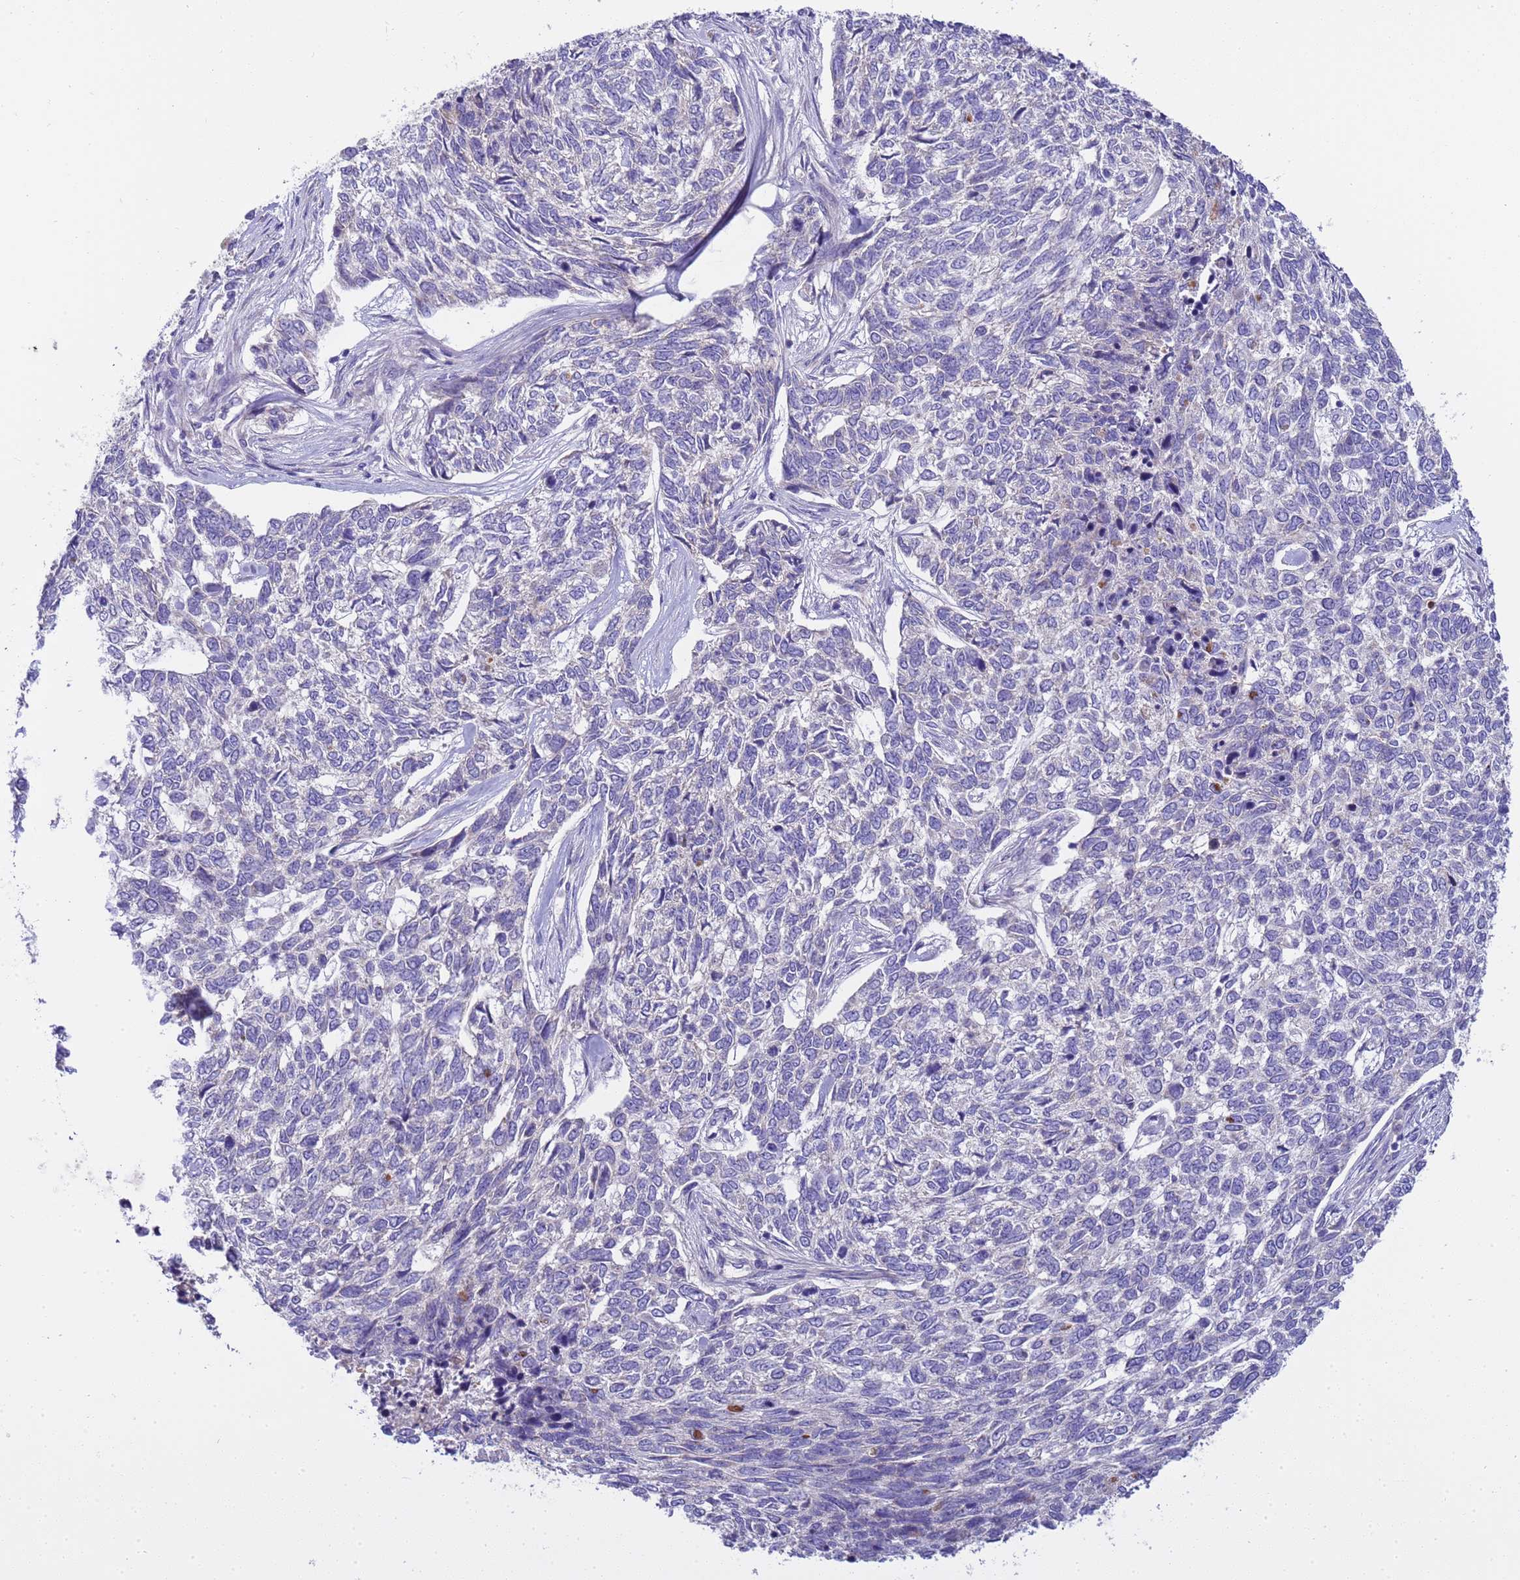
{"staining": {"intensity": "negative", "quantity": "none", "location": "none"}, "tissue": "skin cancer", "cell_type": "Tumor cells", "image_type": "cancer", "snomed": [{"axis": "morphology", "description": "Basal cell carcinoma"}, {"axis": "topography", "description": "Skin"}], "caption": "Skin basal cell carcinoma was stained to show a protein in brown. There is no significant staining in tumor cells.", "gene": "RIPPLY2", "patient": {"sex": "female", "age": 65}}